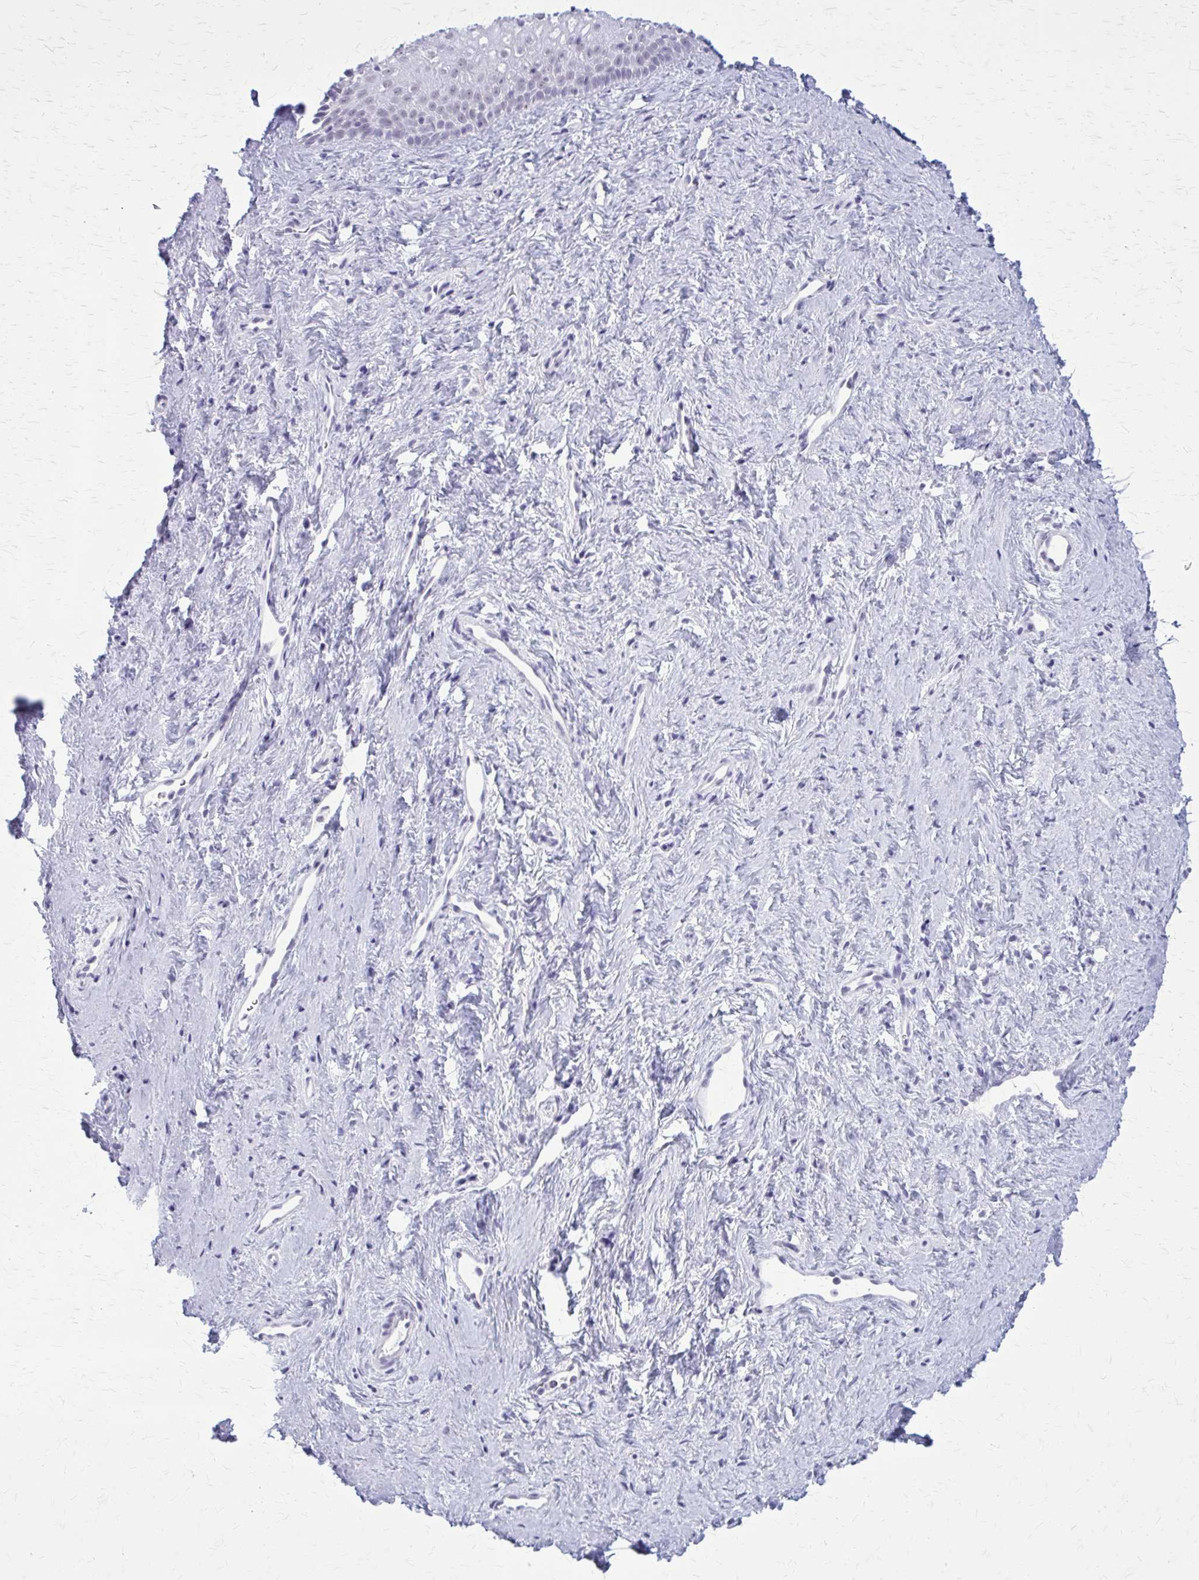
{"staining": {"intensity": "negative", "quantity": "none", "location": "none"}, "tissue": "vagina", "cell_type": "Squamous epithelial cells", "image_type": "normal", "snomed": [{"axis": "morphology", "description": "Normal tissue, NOS"}, {"axis": "topography", "description": "Vagina"}], "caption": "DAB immunohistochemical staining of unremarkable human vagina displays no significant positivity in squamous epithelial cells. Brightfield microscopy of immunohistochemistry stained with DAB (brown) and hematoxylin (blue), captured at high magnification.", "gene": "GAD1", "patient": {"sex": "female", "age": 45}}